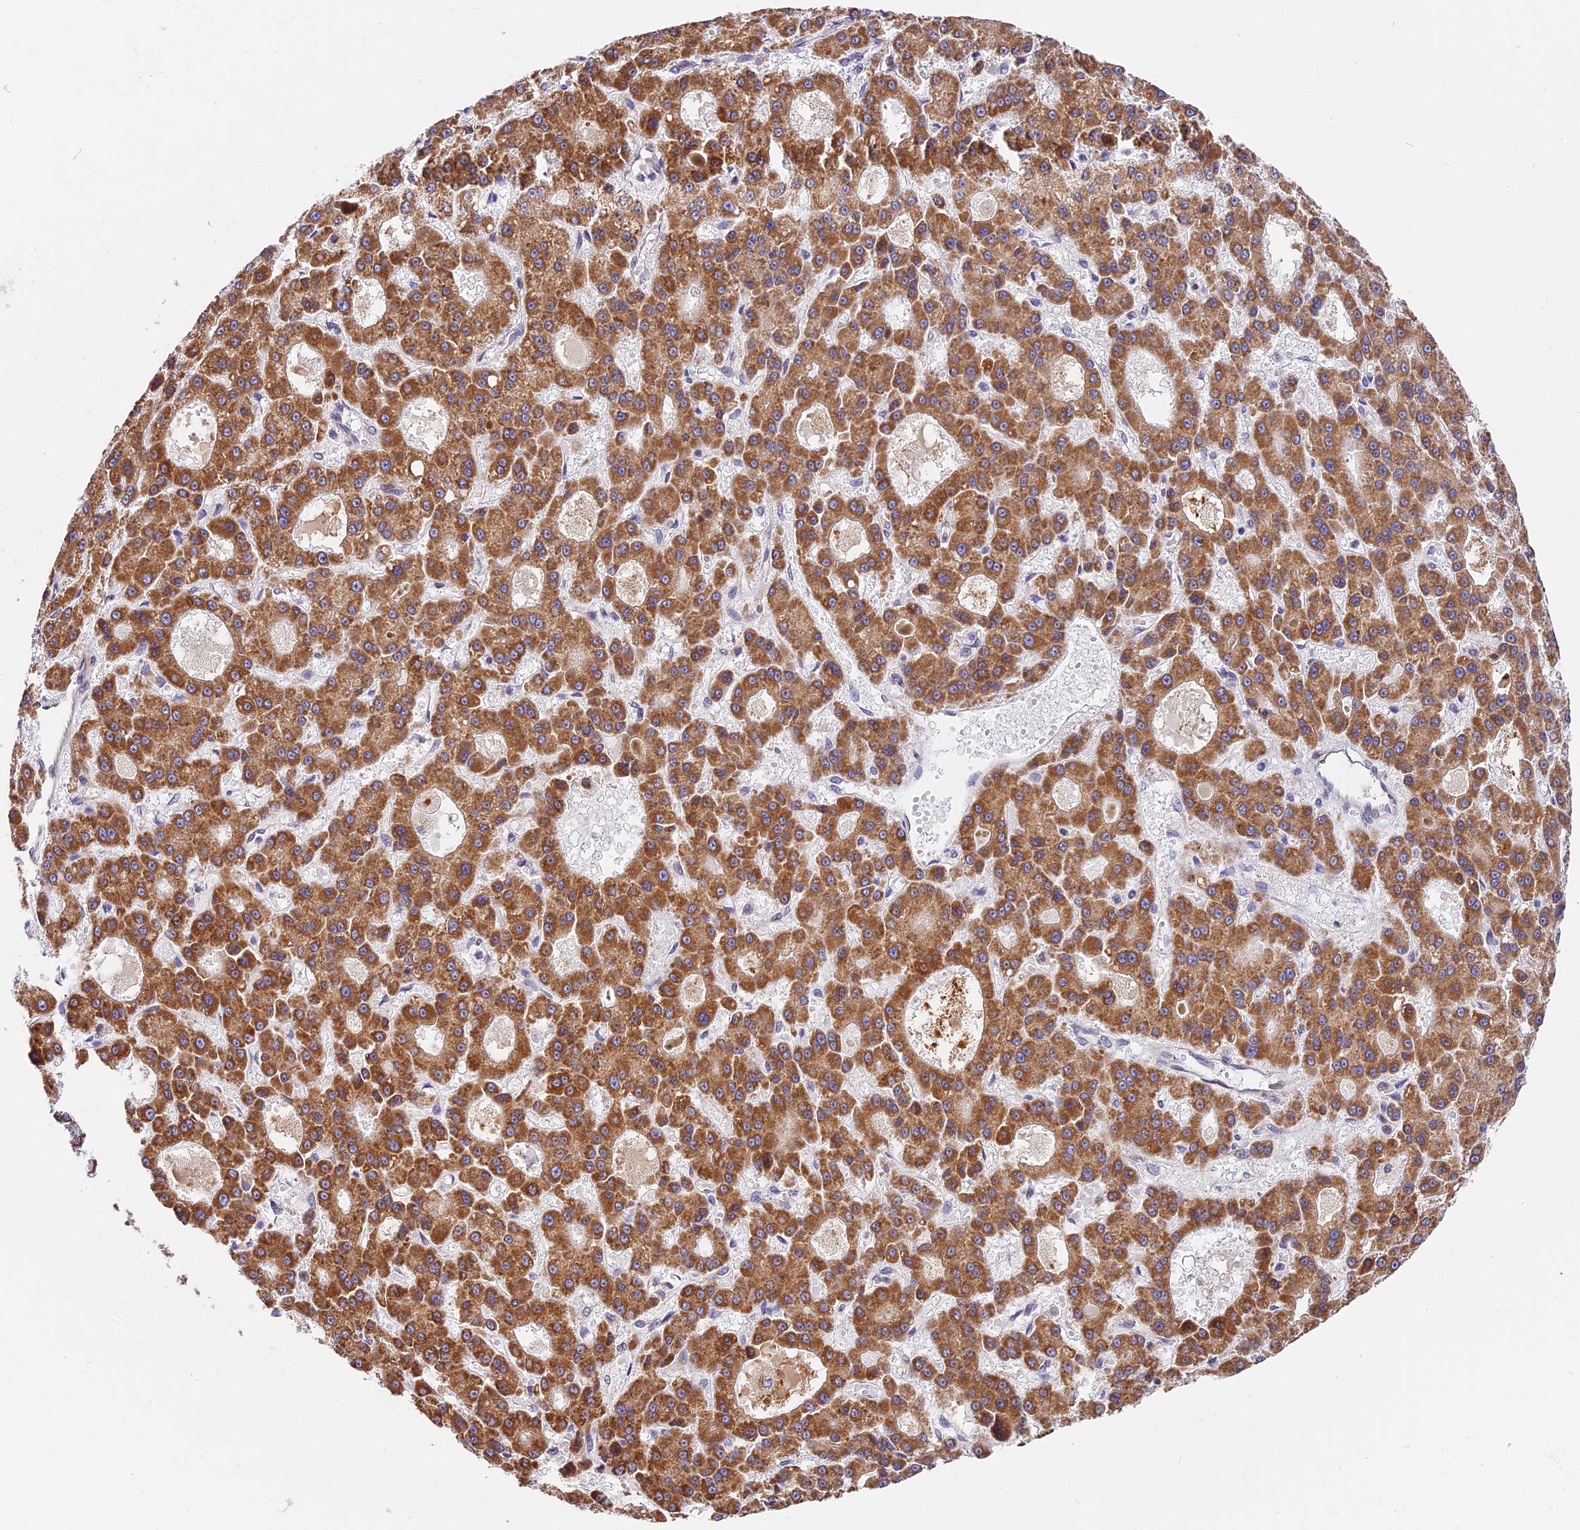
{"staining": {"intensity": "moderate", "quantity": ">75%", "location": "cytoplasmic/membranous"}, "tissue": "liver cancer", "cell_type": "Tumor cells", "image_type": "cancer", "snomed": [{"axis": "morphology", "description": "Carcinoma, Hepatocellular, NOS"}, {"axis": "topography", "description": "Liver"}], "caption": "Liver cancer stained for a protein shows moderate cytoplasmic/membranous positivity in tumor cells.", "gene": "MRAS", "patient": {"sex": "male", "age": 70}}